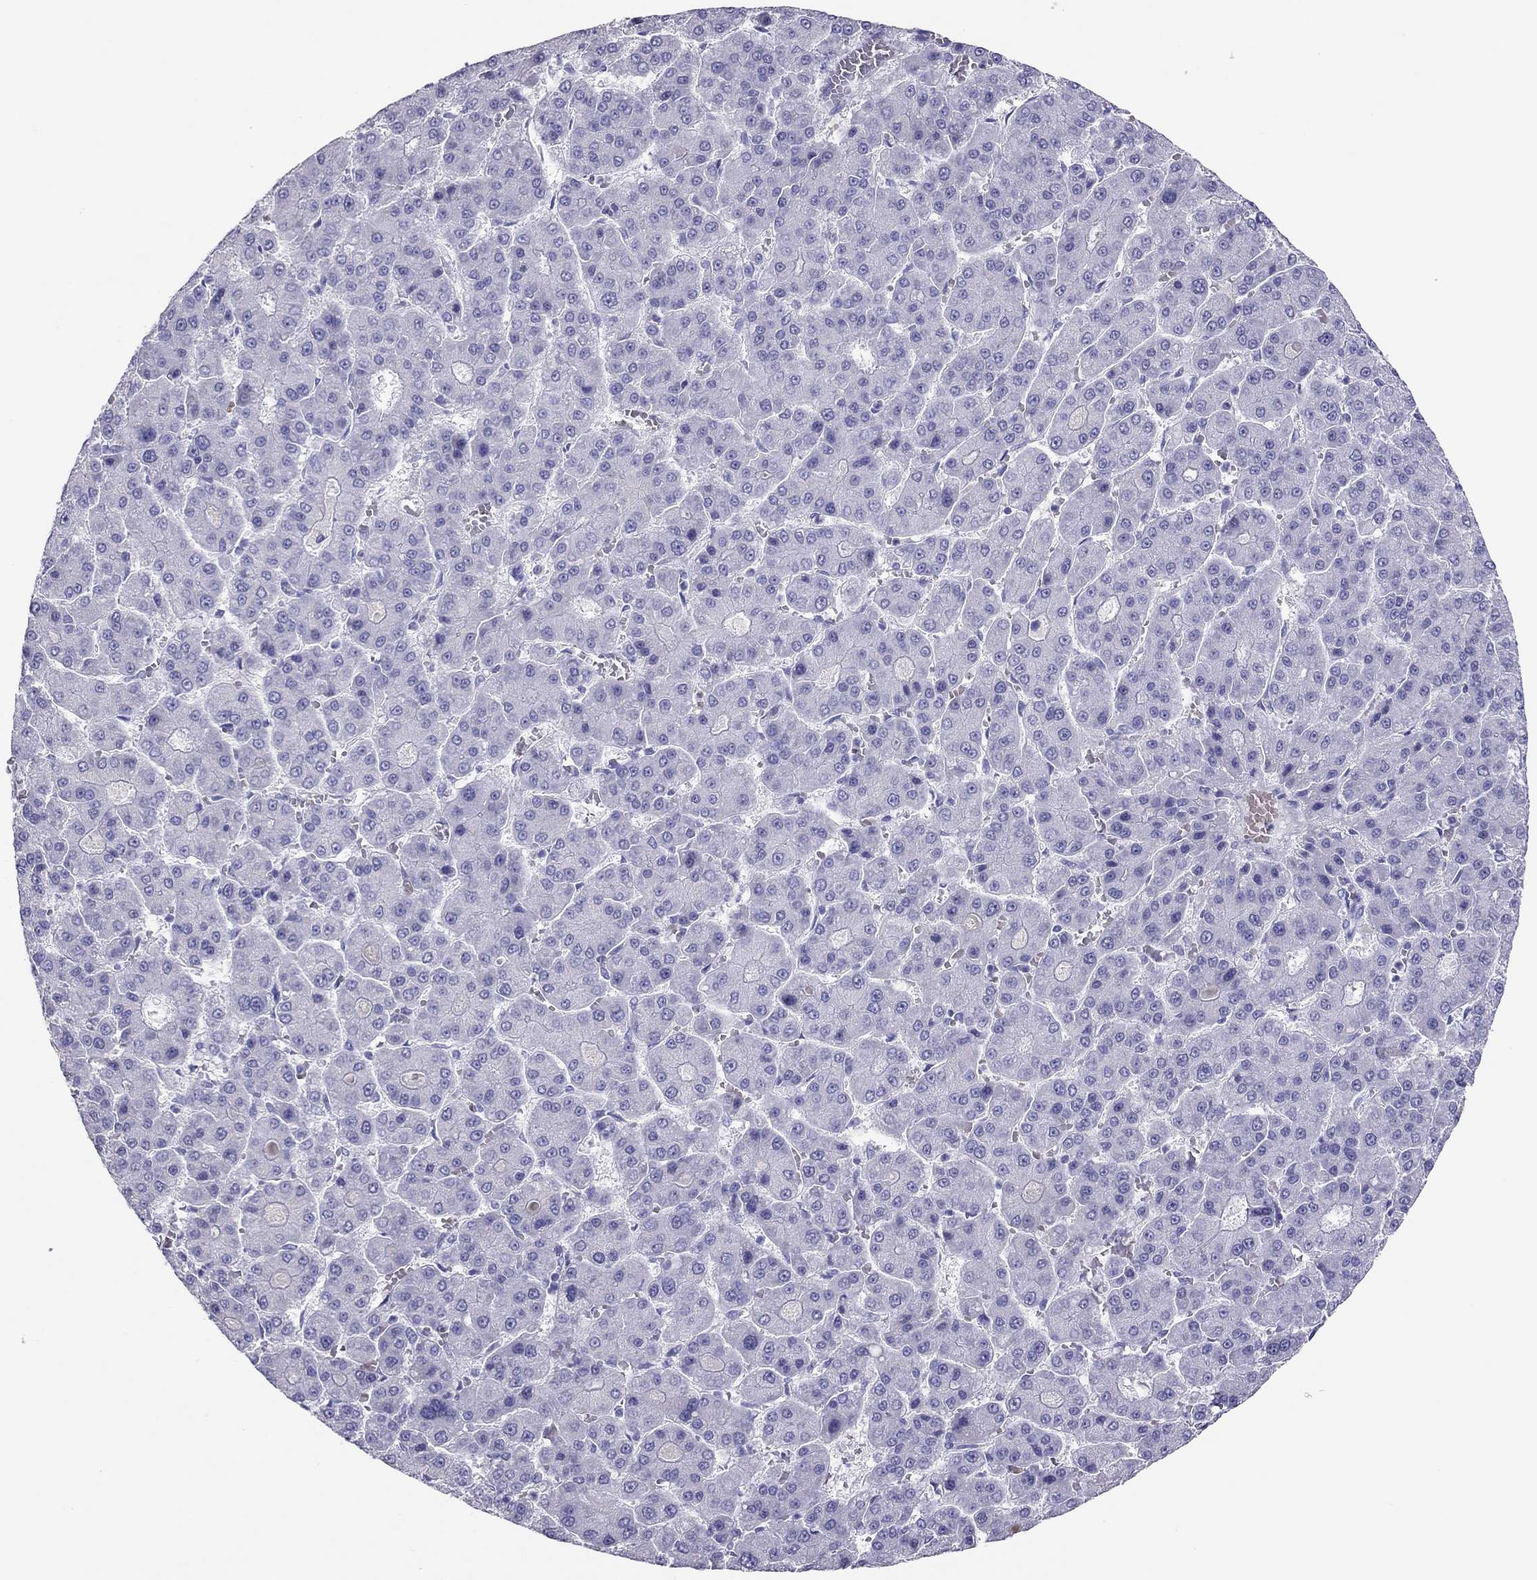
{"staining": {"intensity": "negative", "quantity": "none", "location": "none"}, "tissue": "liver cancer", "cell_type": "Tumor cells", "image_type": "cancer", "snomed": [{"axis": "morphology", "description": "Carcinoma, Hepatocellular, NOS"}, {"axis": "topography", "description": "Liver"}], "caption": "This is a micrograph of IHC staining of liver cancer (hepatocellular carcinoma), which shows no expression in tumor cells. The staining is performed using DAB (3,3'-diaminobenzidine) brown chromogen with nuclei counter-stained in using hematoxylin.", "gene": "TSHB", "patient": {"sex": "male", "age": 70}}